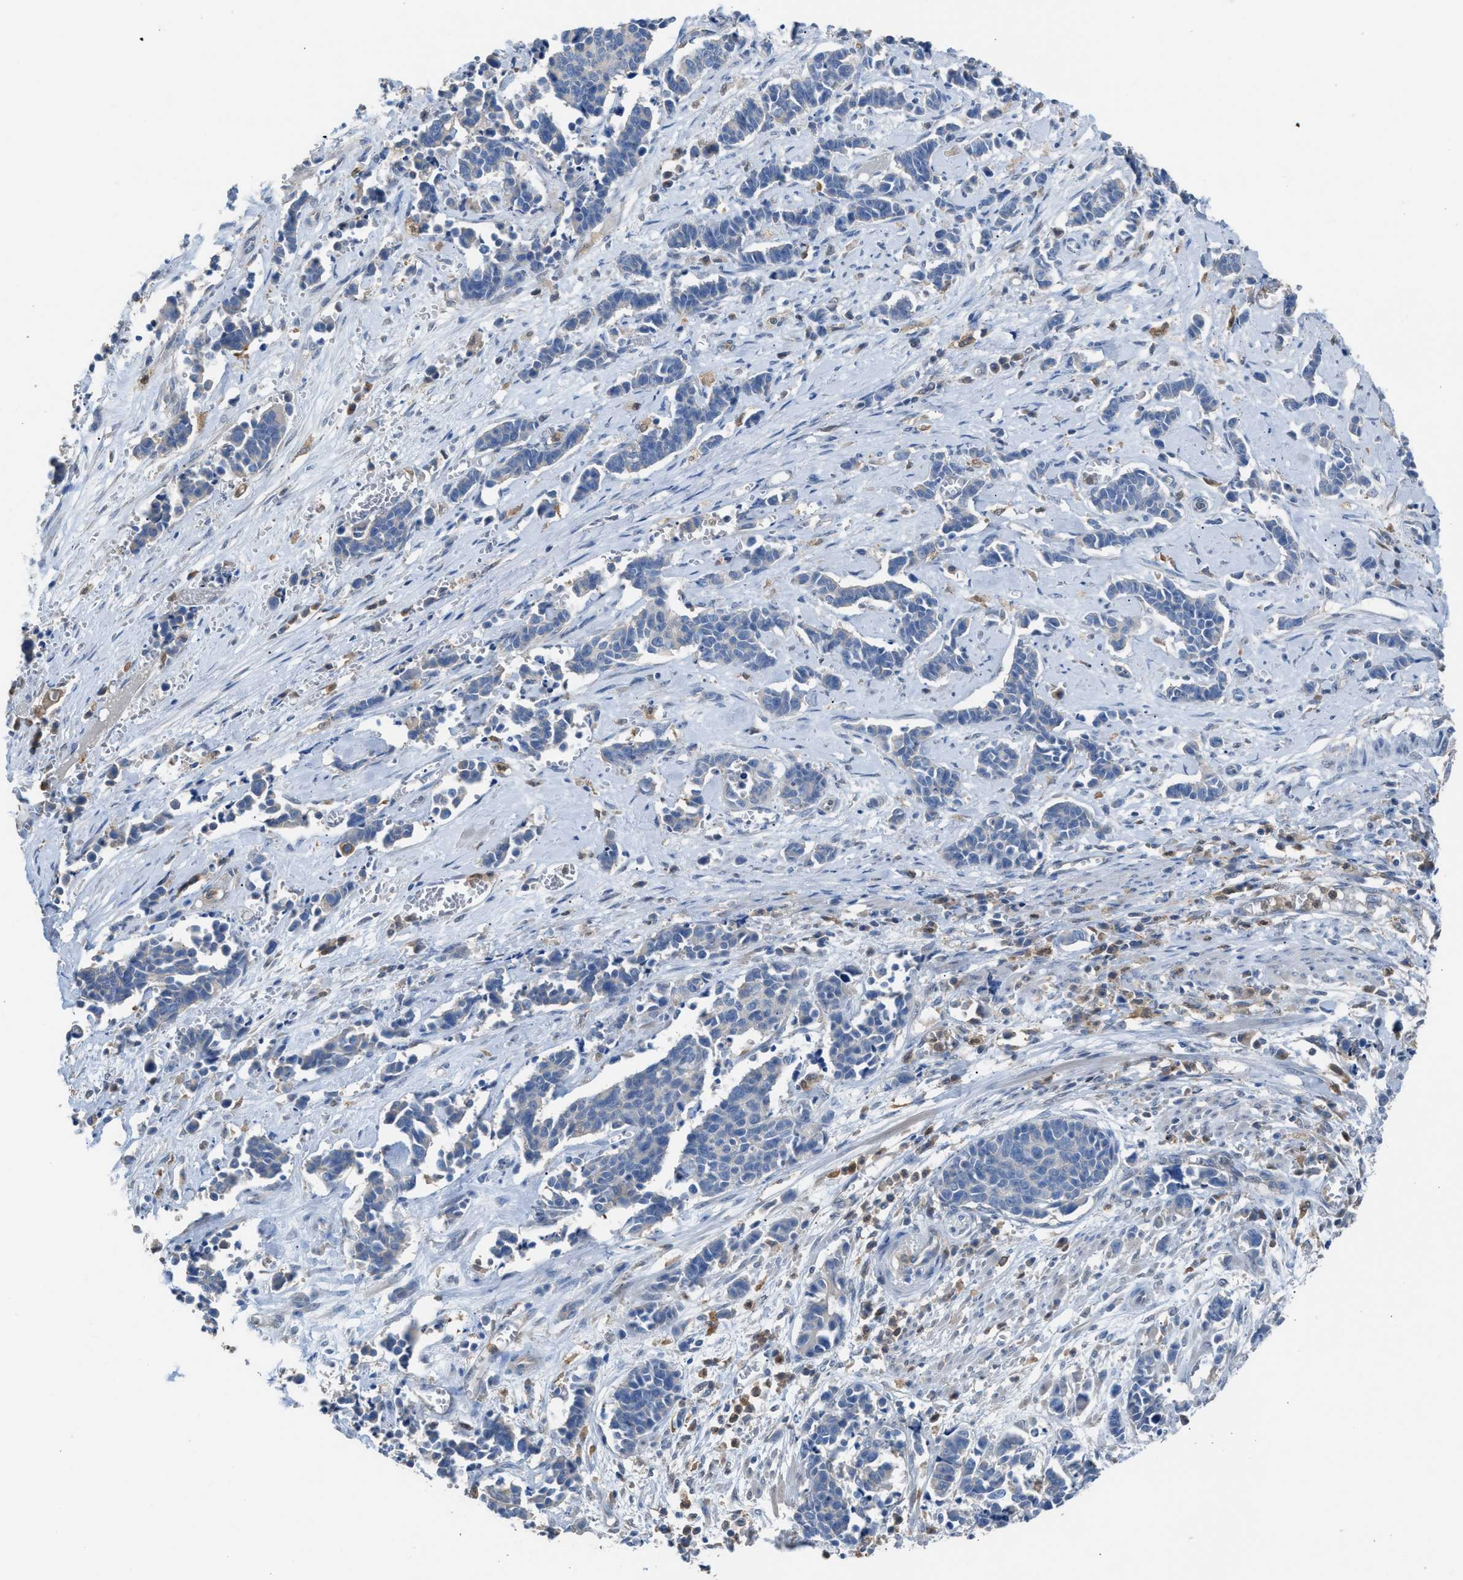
{"staining": {"intensity": "negative", "quantity": "none", "location": "none"}, "tissue": "cervical cancer", "cell_type": "Tumor cells", "image_type": "cancer", "snomed": [{"axis": "morphology", "description": "Squamous cell carcinoma, NOS"}, {"axis": "topography", "description": "Cervix"}], "caption": "IHC histopathology image of neoplastic tissue: human squamous cell carcinoma (cervical) stained with DAB exhibits no significant protein staining in tumor cells.", "gene": "NQO2", "patient": {"sex": "female", "age": 35}}